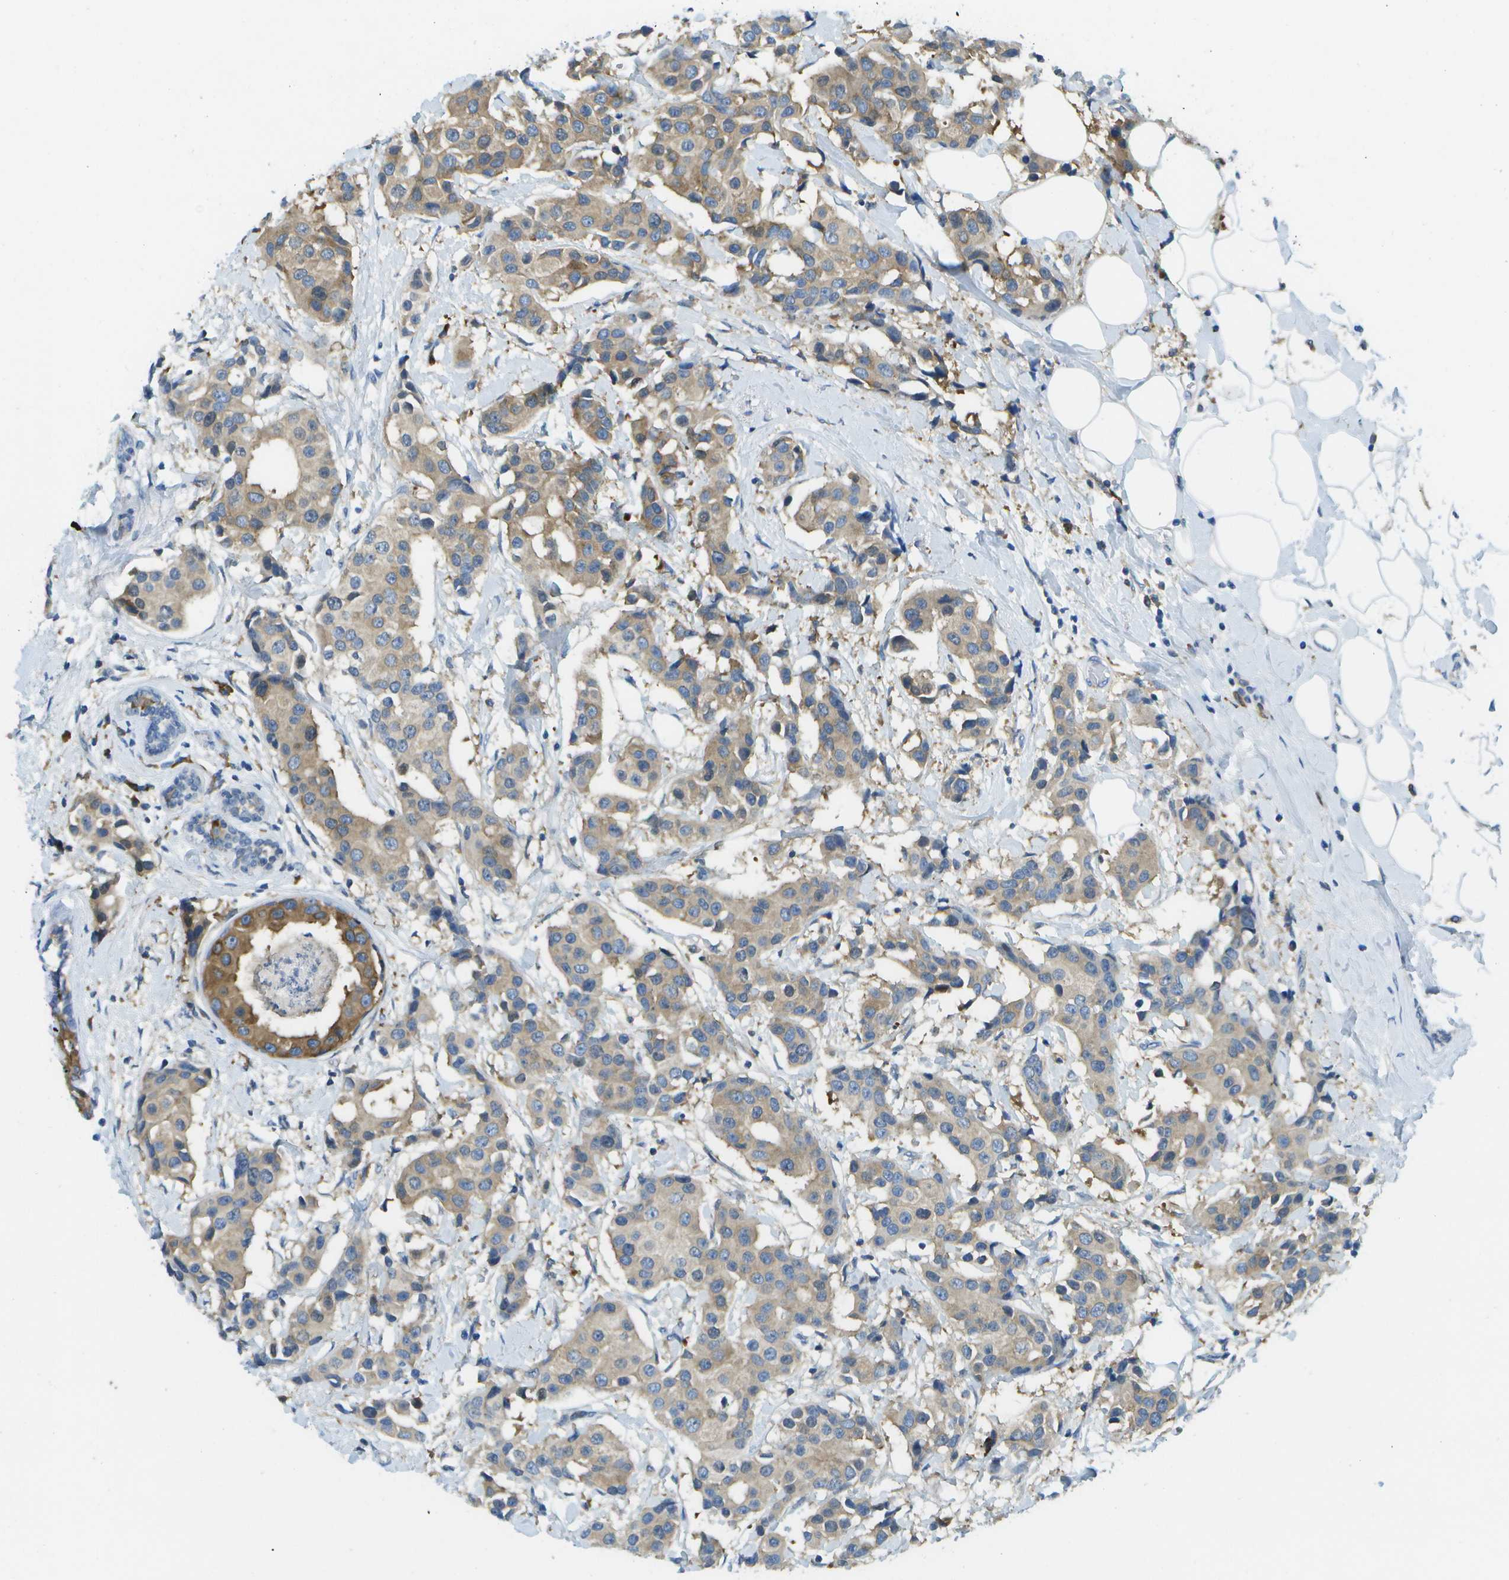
{"staining": {"intensity": "moderate", "quantity": ">75%", "location": "cytoplasmic/membranous"}, "tissue": "breast cancer", "cell_type": "Tumor cells", "image_type": "cancer", "snomed": [{"axis": "morphology", "description": "Normal tissue, NOS"}, {"axis": "morphology", "description": "Duct carcinoma"}, {"axis": "topography", "description": "Breast"}], "caption": "This histopathology image exhibits immunohistochemistry staining of breast cancer (invasive ductal carcinoma), with medium moderate cytoplasmic/membranous expression in approximately >75% of tumor cells.", "gene": "WNK2", "patient": {"sex": "female", "age": 39}}